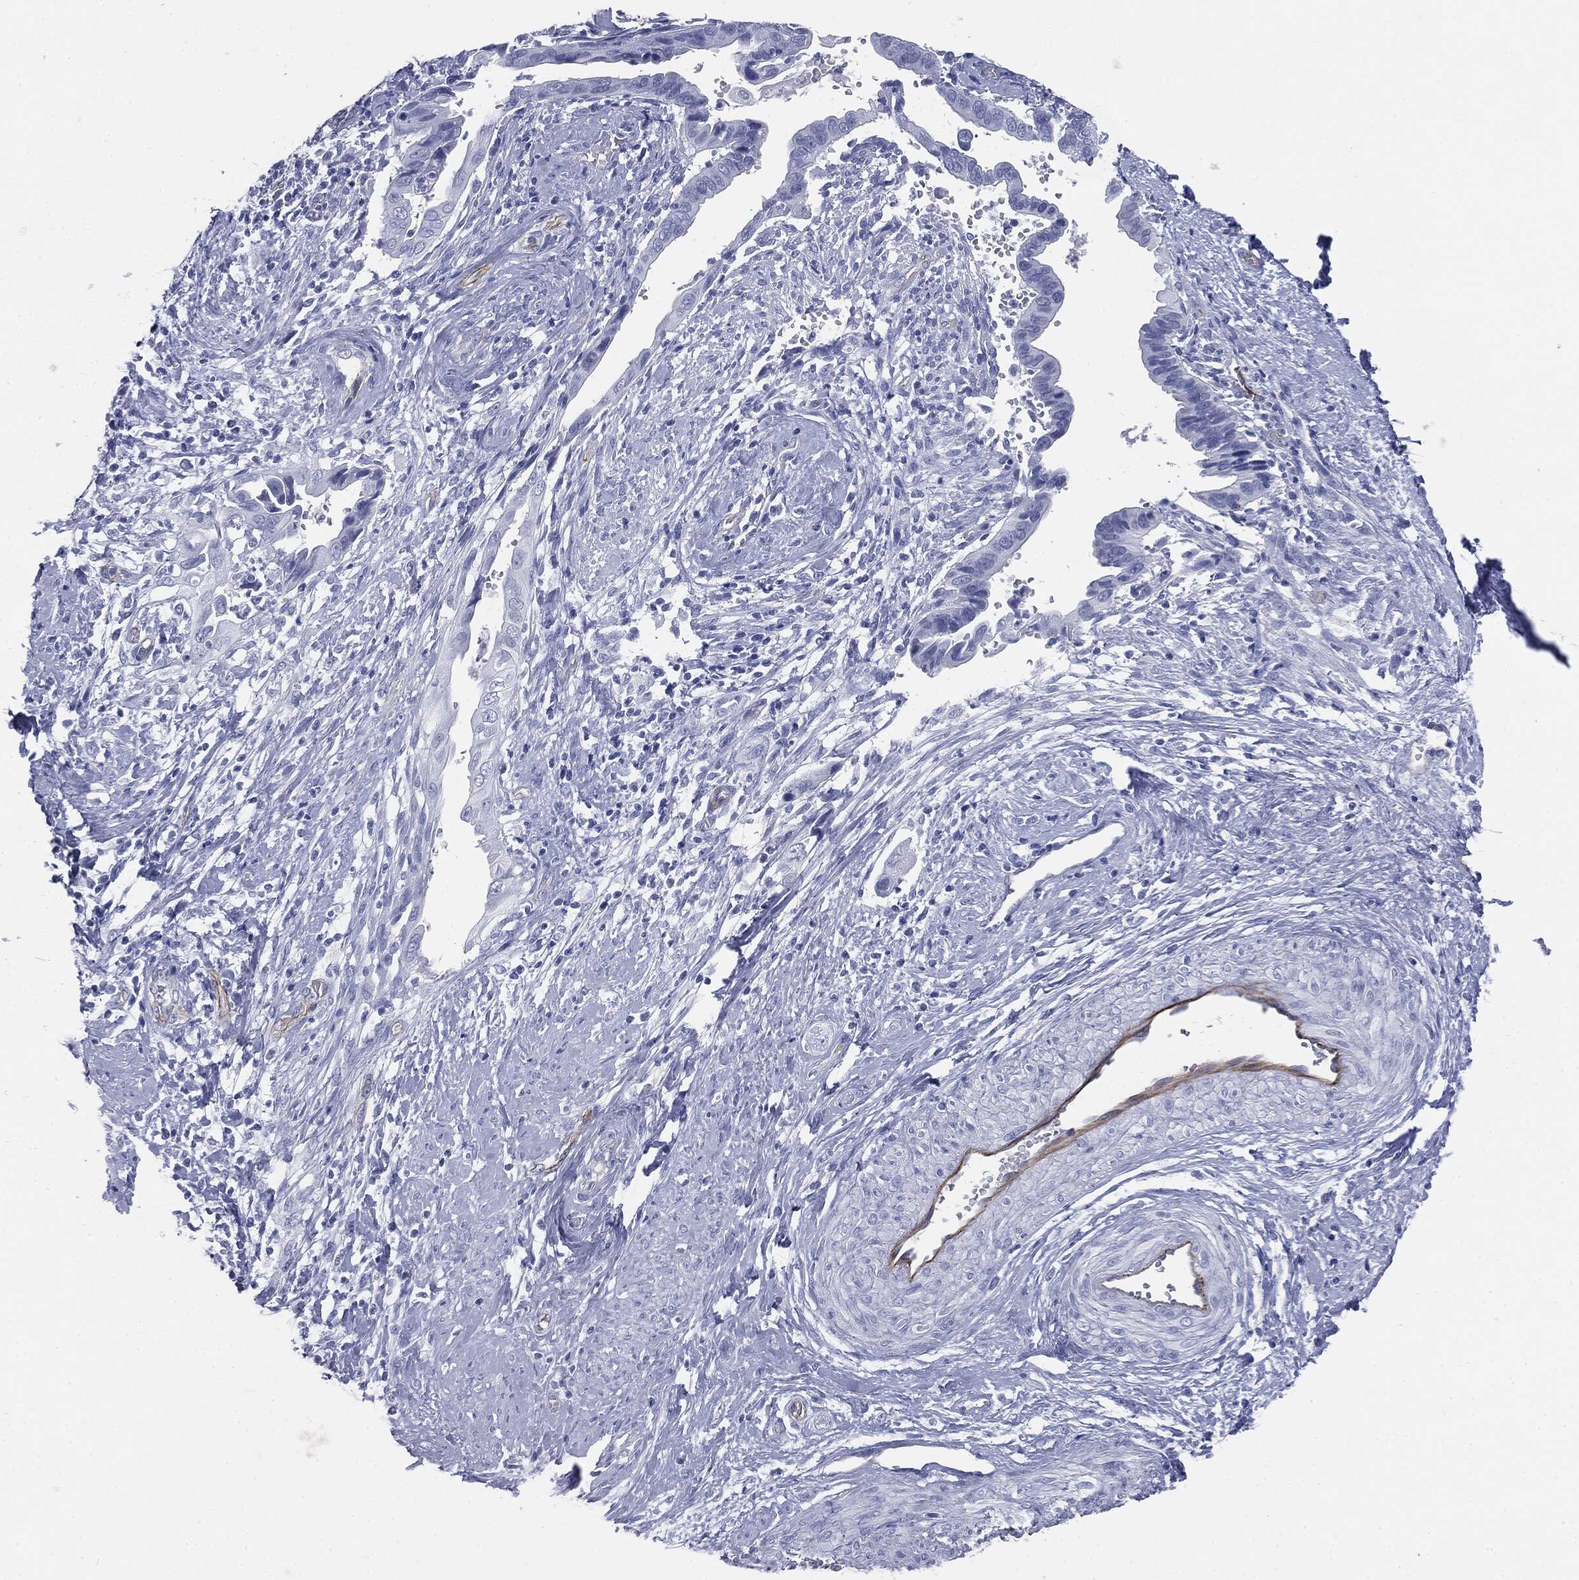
{"staining": {"intensity": "negative", "quantity": "none", "location": "none"}, "tissue": "cervical cancer", "cell_type": "Tumor cells", "image_type": "cancer", "snomed": [{"axis": "morphology", "description": "Adenocarcinoma, NOS"}, {"axis": "topography", "description": "Cervix"}], "caption": "Immunohistochemical staining of human adenocarcinoma (cervical) displays no significant expression in tumor cells. (DAB immunohistochemistry (IHC), high magnification).", "gene": "MUC5AC", "patient": {"sex": "female", "age": 42}}